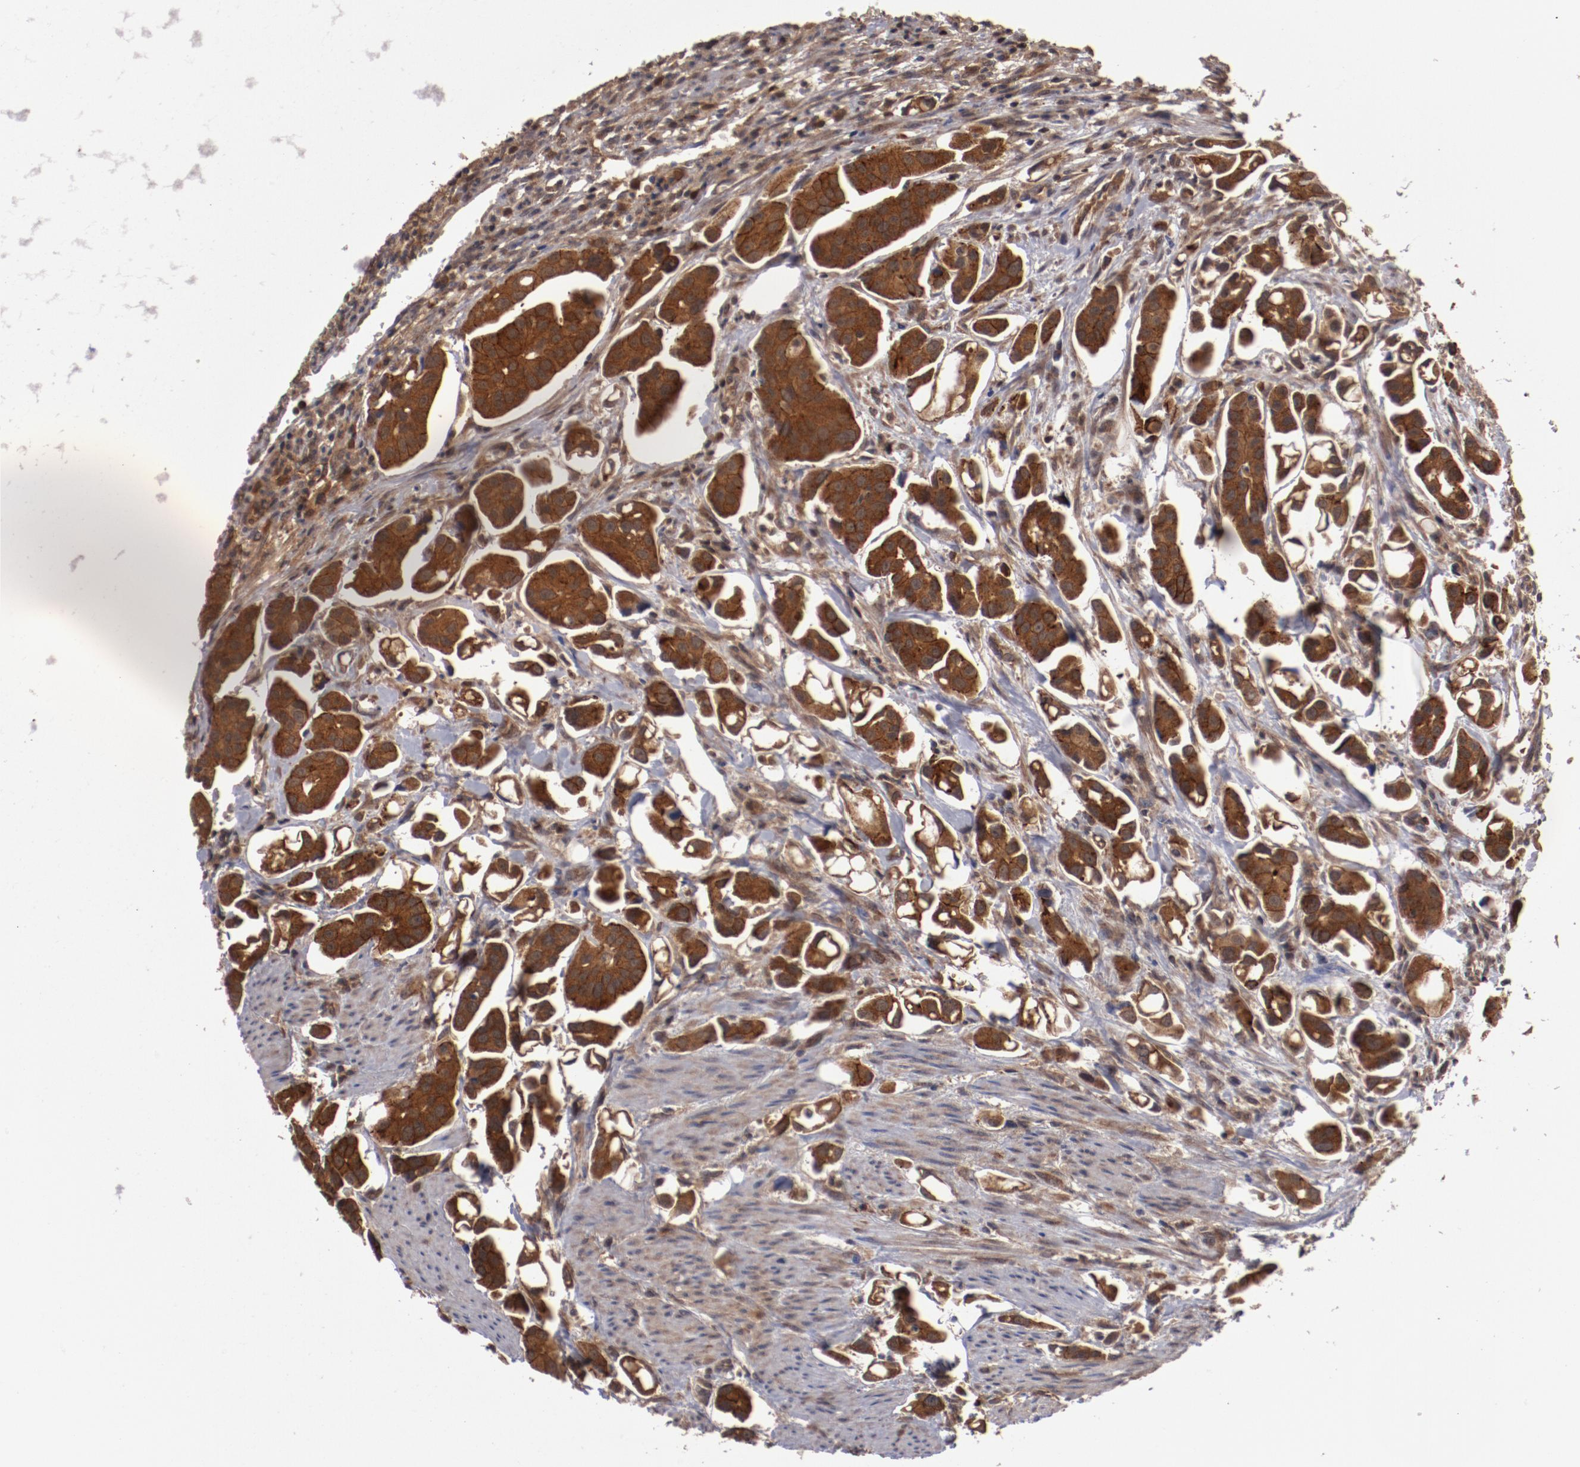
{"staining": {"intensity": "strong", "quantity": ">75%", "location": "cytoplasmic/membranous"}, "tissue": "urothelial cancer", "cell_type": "Tumor cells", "image_type": "cancer", "snomed": [{"axis": "morphology", "description": "Urothelial carcinoma, High grade"}, {"axis": "topography", "description": "Urinary bladder"}], "caption": "DAB (3,3'-diaminobenzidine) immunohistochemical staining of human urothelial carcinoma (high-grade) exhibits strong cytoplasmic/membranous protein positivity in about >75% of tumor cells.", "gene": "RPS6KA6", "patient": {"sex": "male", "age": 66}}